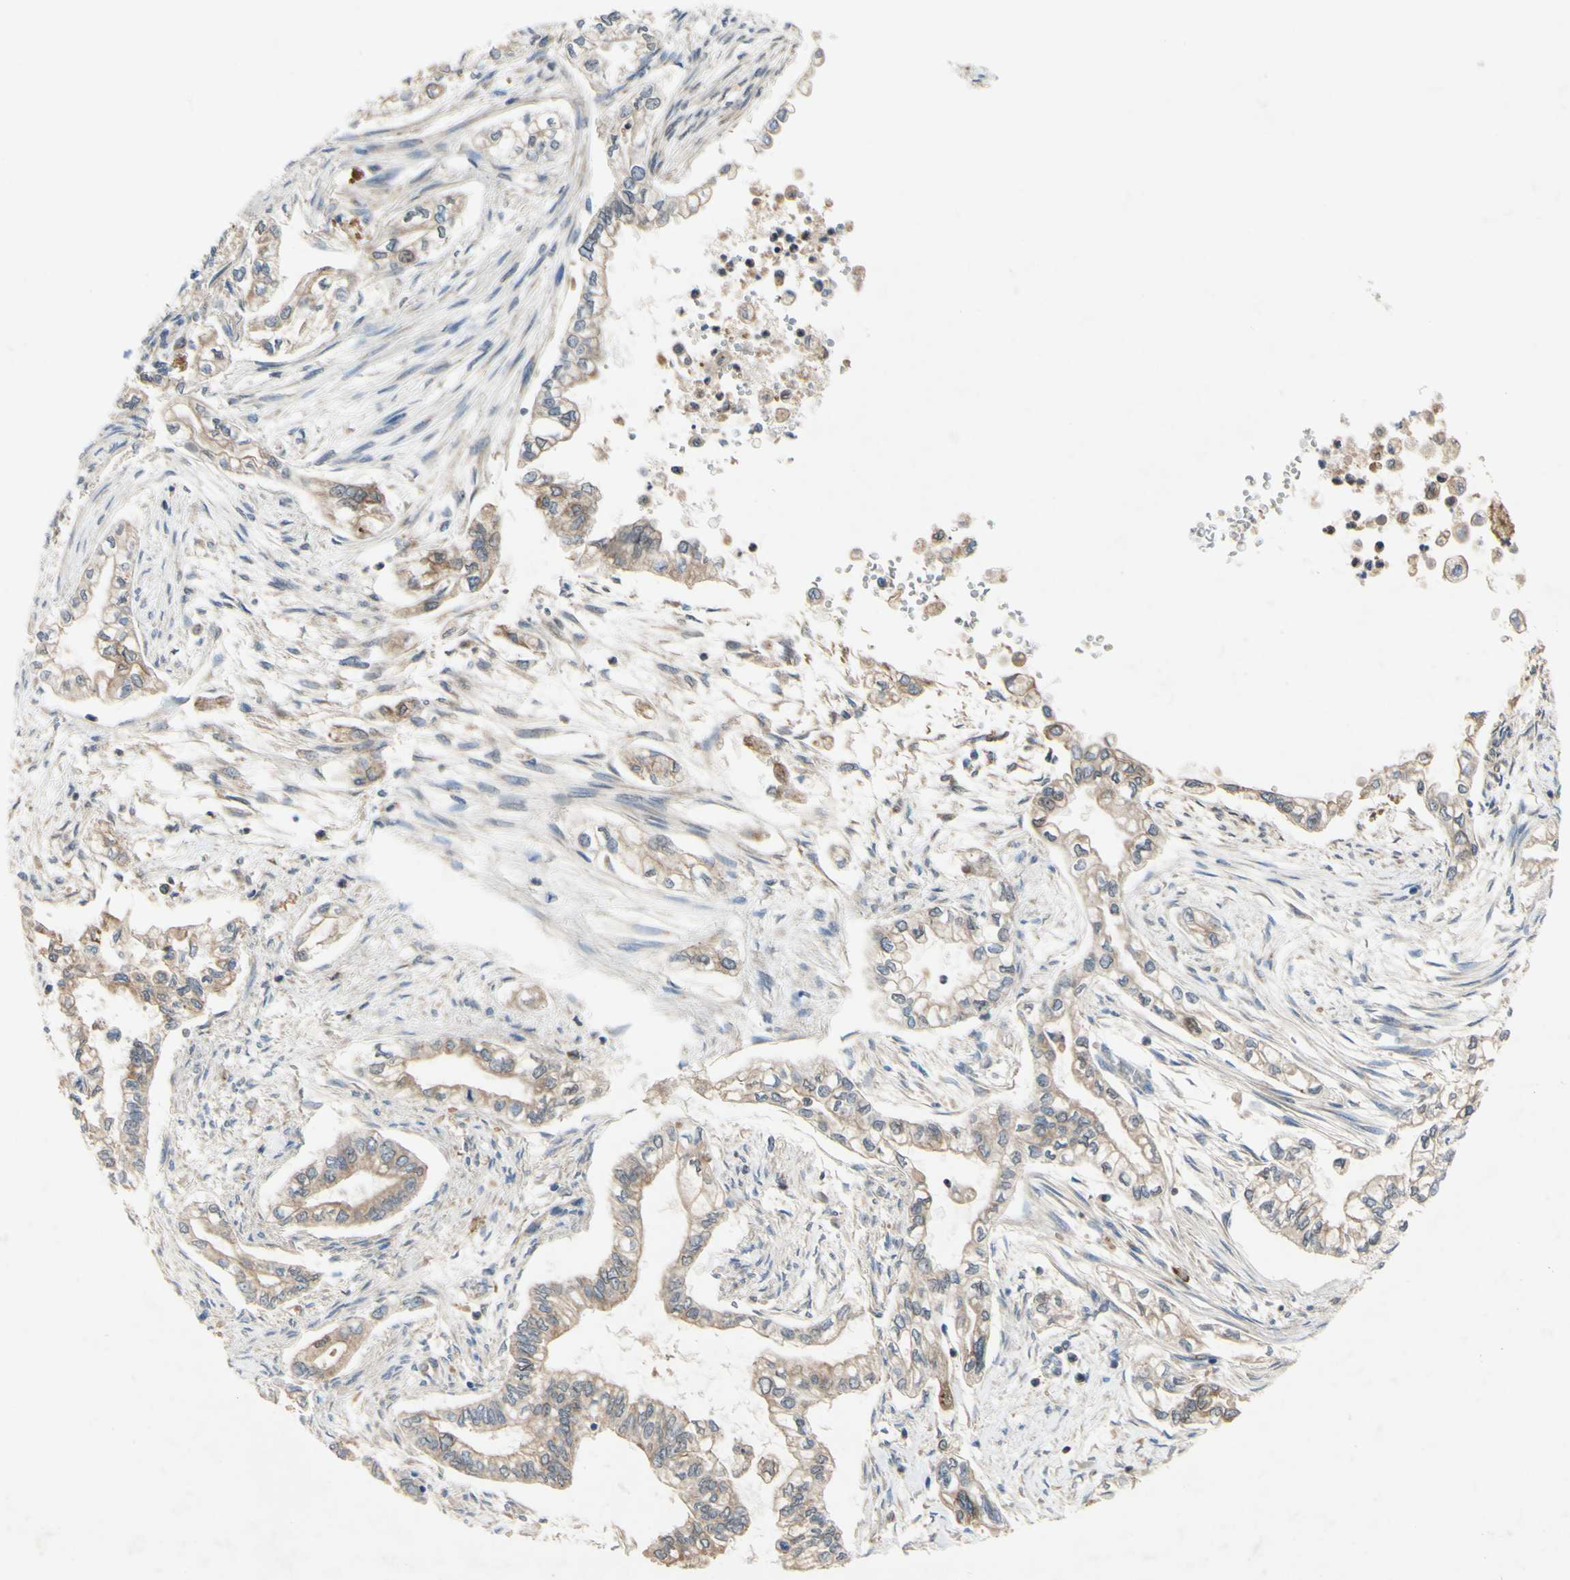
{"staining": {"intensity": "weak", "quantity": ">75%", "location": "cytoplasmic/membranous"}, "tissue": "pancreatic cancer", "cell_type": "Tumor cells", "image_type": "cancer", "snomed": [{"axis": "morphology", "description": "Normal tissue, NOS"}, {"axis": "topography", "description": "Pancreas"}], "caption": "Protein expression analysis of pancreatic cancer exhibits weak cytoplasmic/membranous staining in about >75% of tumor cells.", "gene": "PDGFB", "patient": {"sex": "male", "age": 42}}